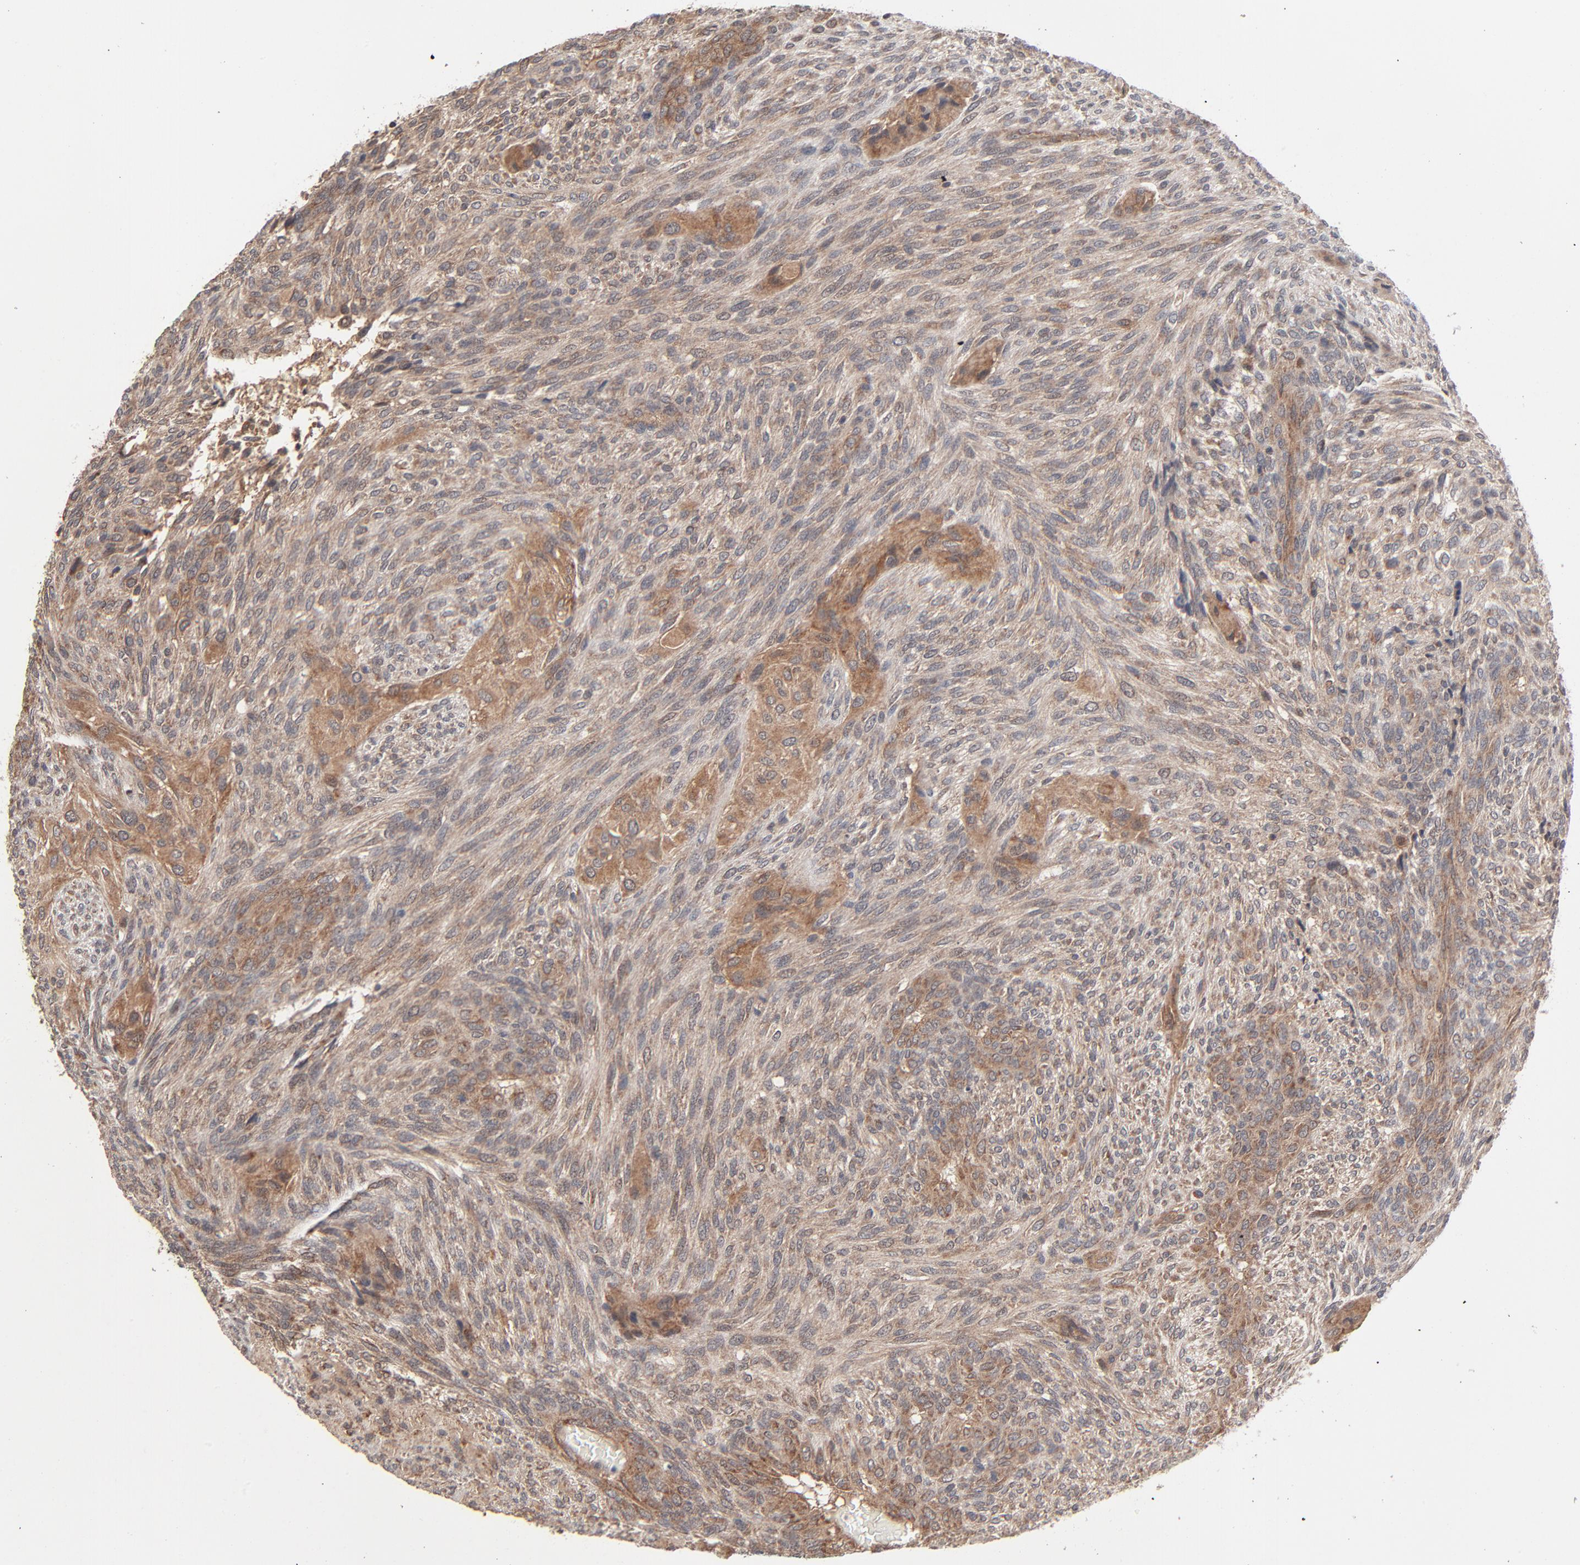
{"staining": {"intensity": "moderate", "quantity": ">75%", "location": "cytoplasmic/membranous"}, "tissue": "glioma", "cell_type": "Tumor cells", "image_type": "cancer", "snomed": [{"axis": "morphology", "description": "Glioma, malignant, High grade"}, {"axis": "topography", "description": "Cerebral cortex"}], "caption": "About >75% of tumor cells in human glioma display moderate cytoplasmic/membranous protein expression as visualized by brown immunohistochemical staining.", "gene": "ABLIM3", "patient": {"sex": "female", "age": 55}}